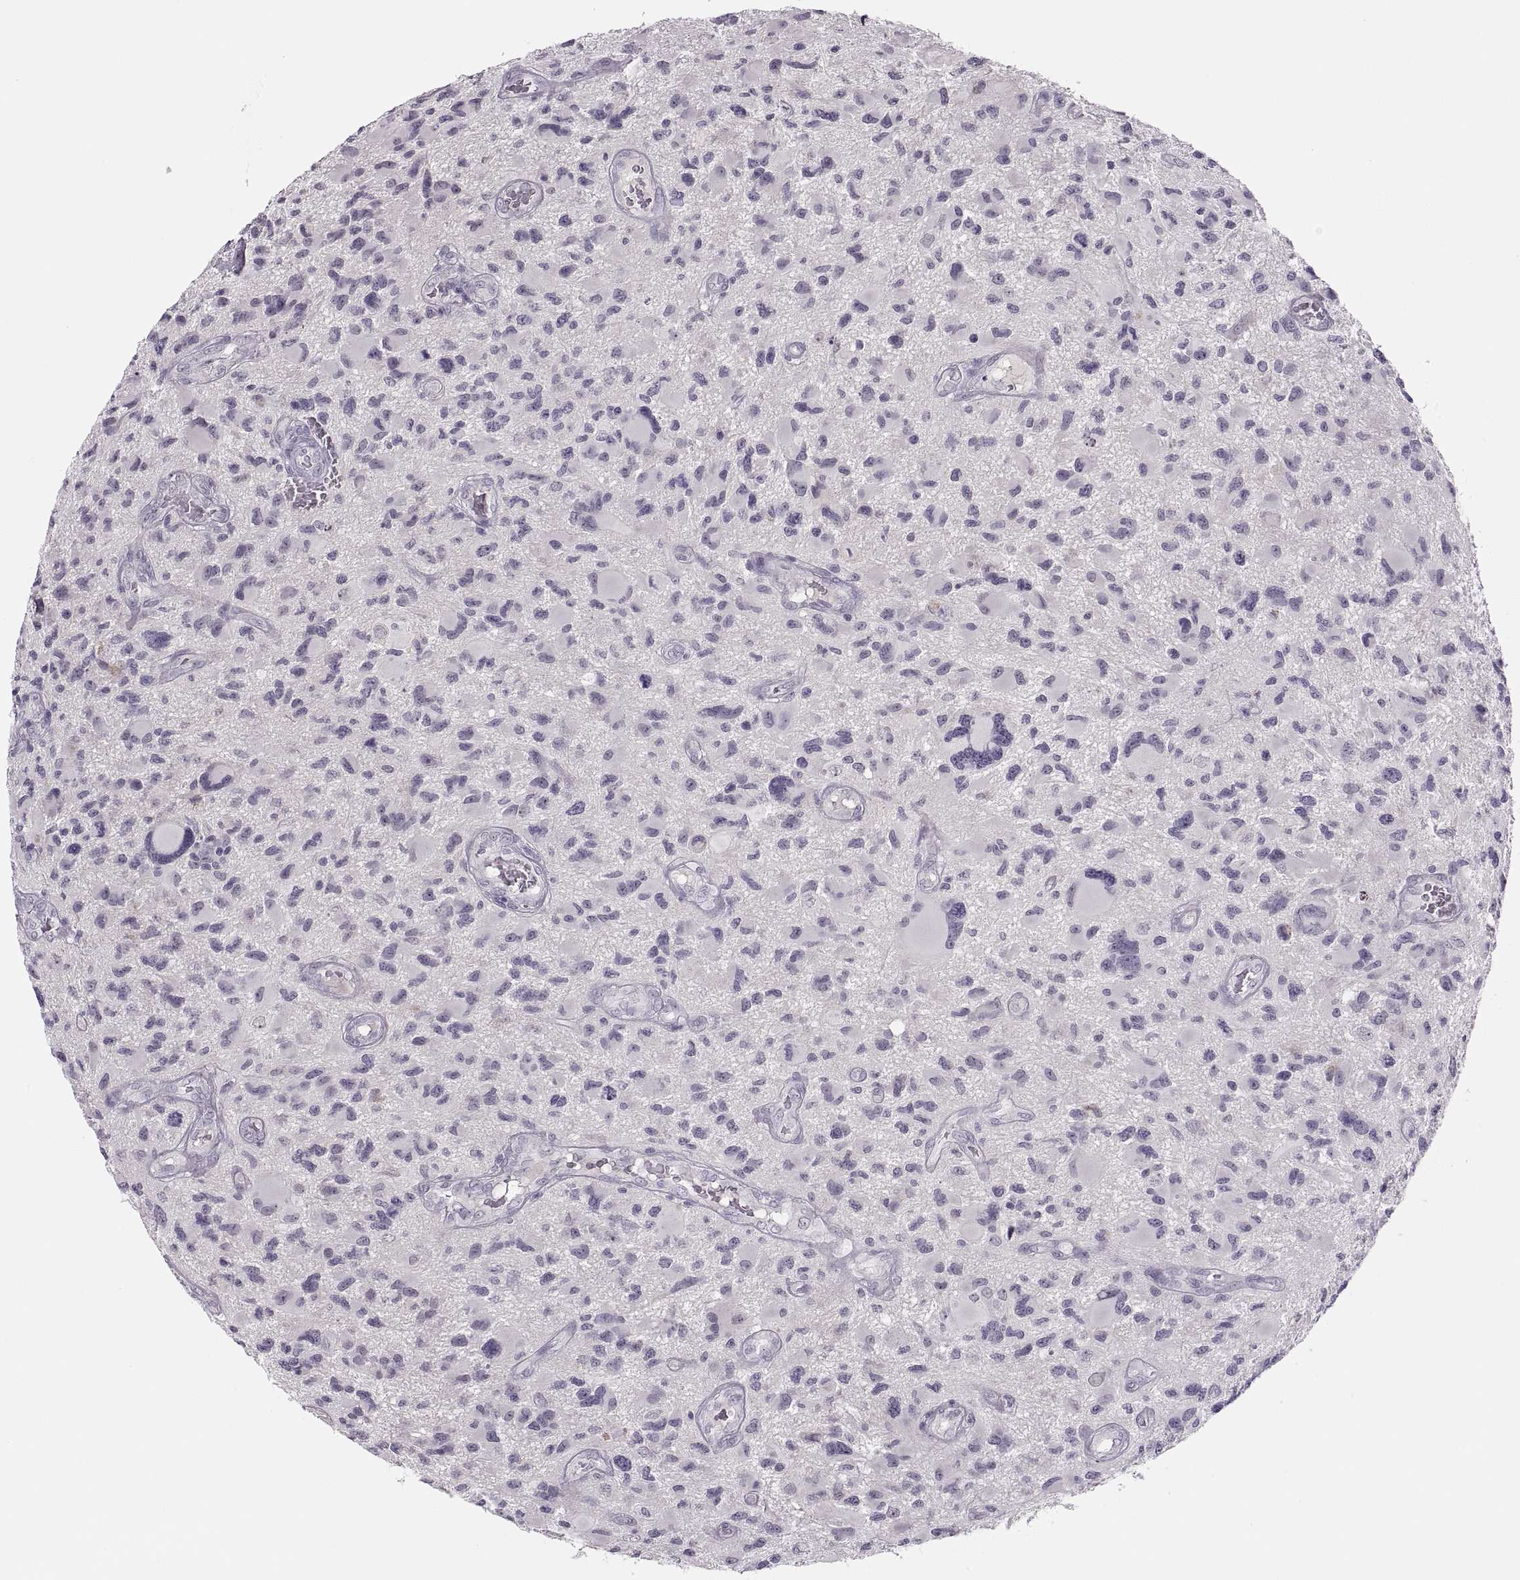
{"staining": {"intensity": "negative", "quantity": "none", "location": "none"}, "tissue": "glioma", "cell_type": "Tumor cells", "image_type": "cancer", "snomed": [{"axis": "morphology", "description": "Glioma, malignant, NOS"}, {"axis": "morphology", "description": "Glioma, malignant, High grade"}, {"axis": "topography", "description": "Brain"}], "caption": "The micrograph shows no significant expression in tumor cells of high-grade glioma (malignant). (Stains: DAB IHC with hematoxylin counter stain, Microscopy: brightfield microscopy at high magnification).", "gene": "CHCT1", "patient": {"sex": "female", "age": 71}}